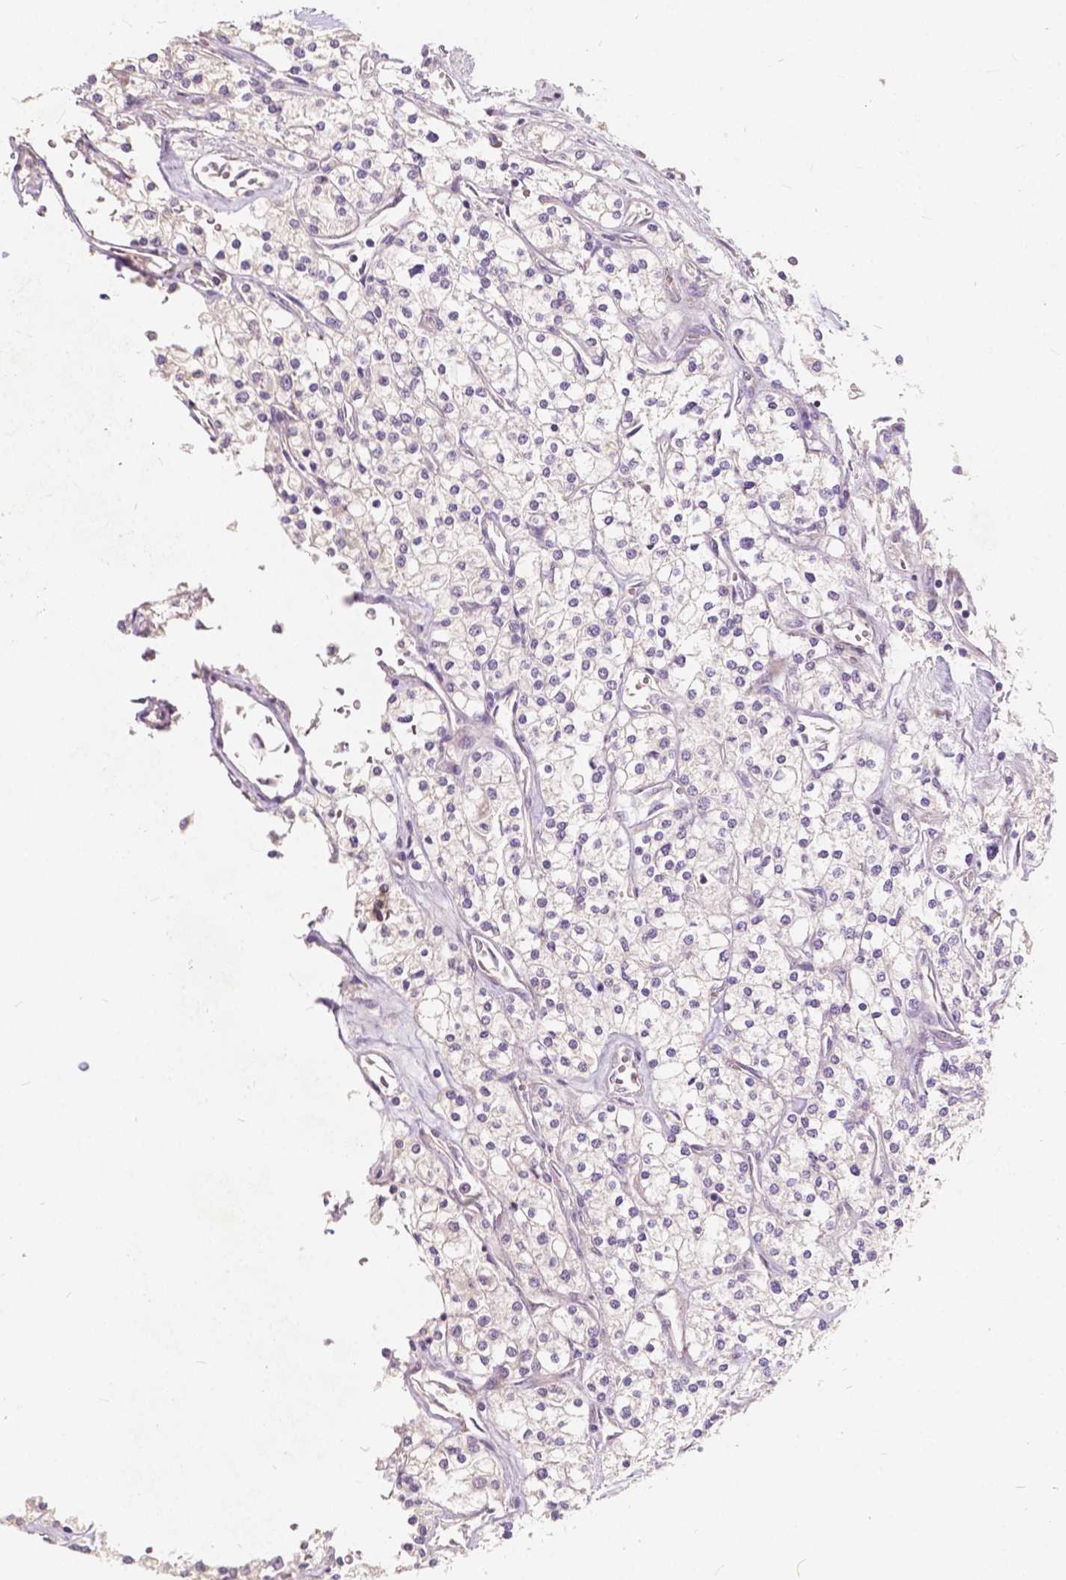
{"staining": {"intensity": "negative", "quantity": "none", "location": "none"}, "tissue": "renal cancer", "cell_type": "Tumor cells", "image_type": "cancer", "snomed": [{"axis": "morphology", "description": "Adenocarcinoma, NOS"}, {"axis": "topography", "description": "Kidney"}], "caption": "Immunohistochemistry photomicrograph of adenocarcinoma (renal) stained for a protein (brown), which displays no expression in tumor cells.", "gene": "SLC7A8", "patient": {"sex": "male", "age": 80}}